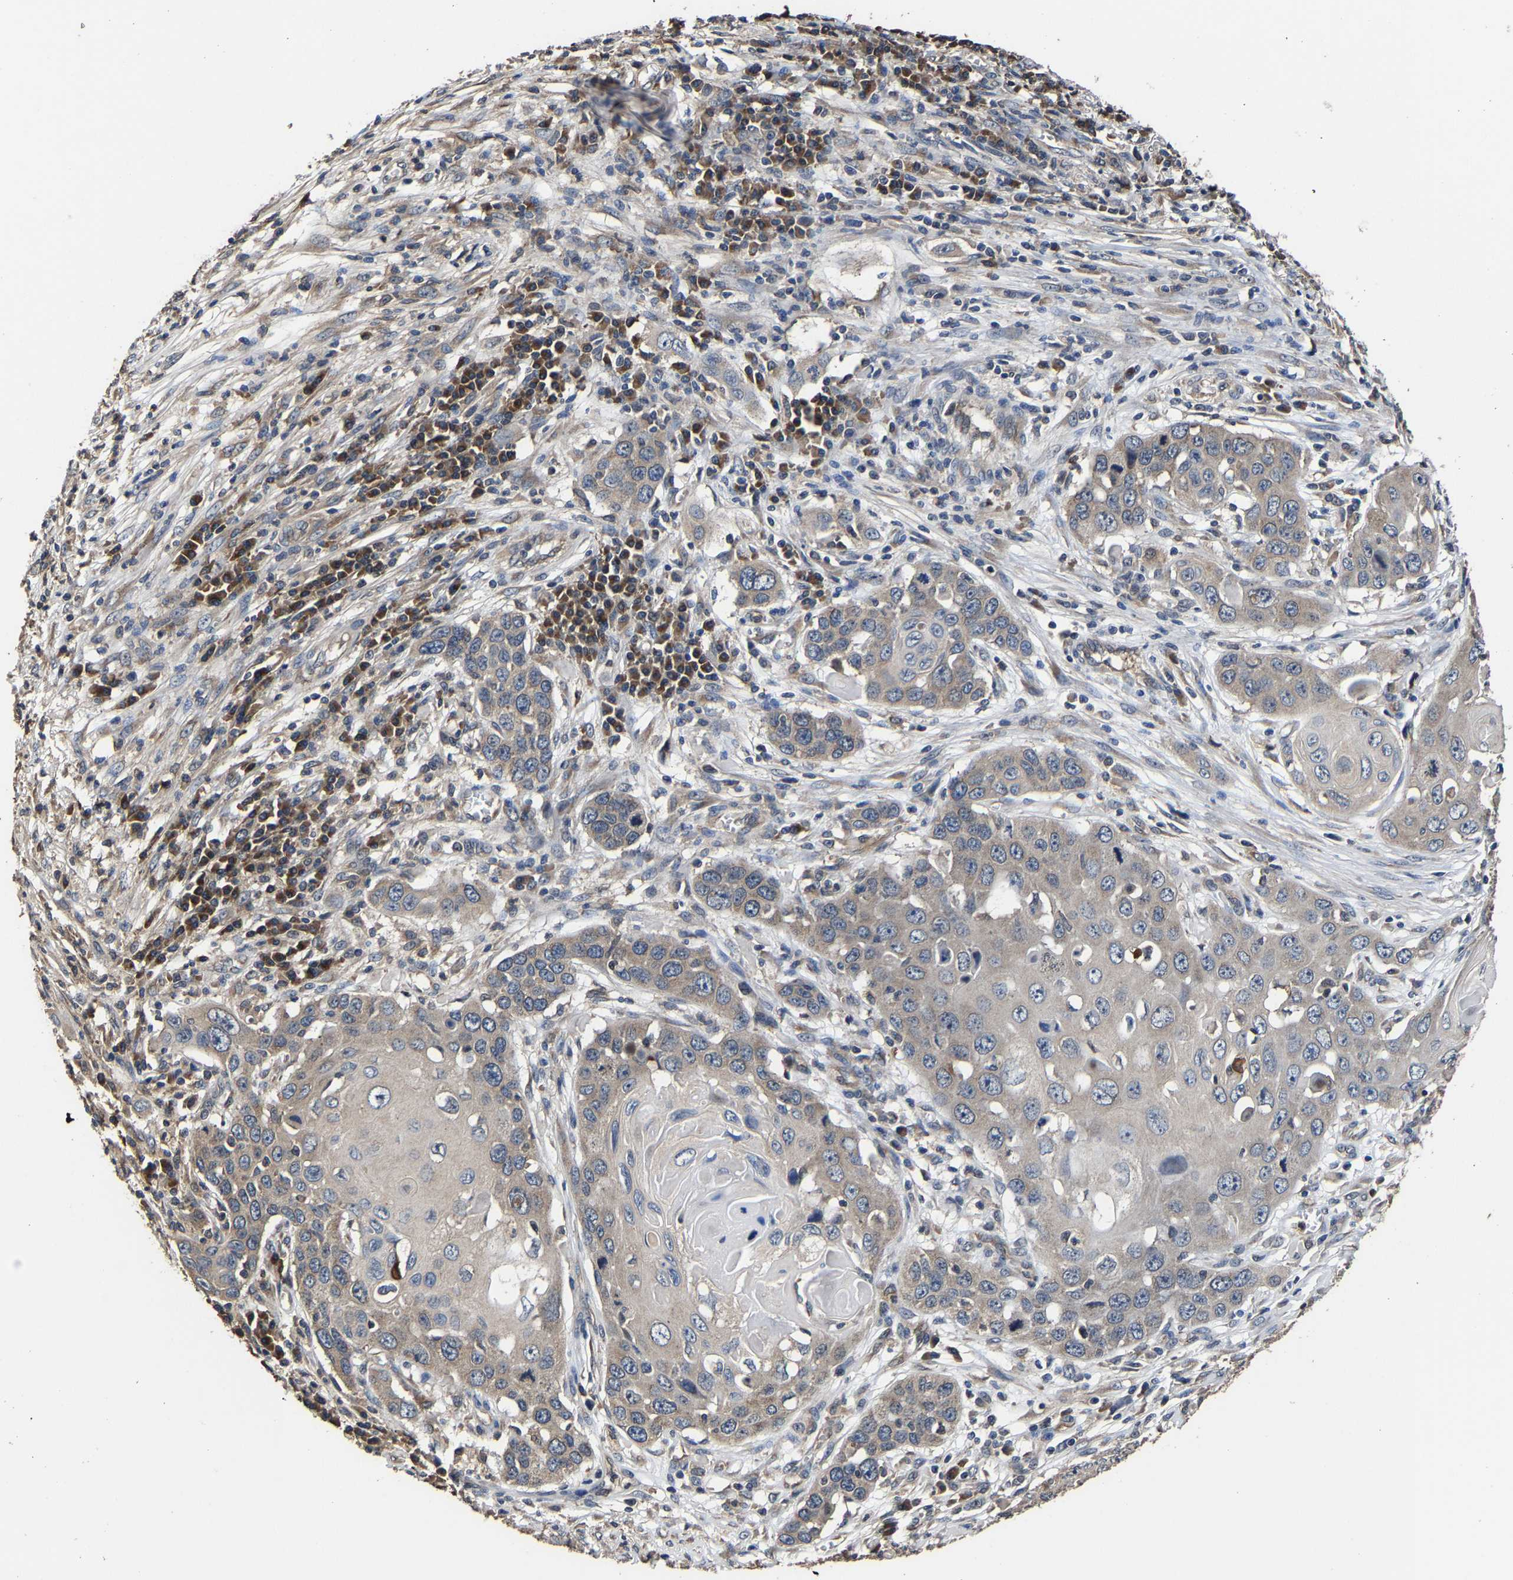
{"staining": {"intensity": "negative", "quantity": "none", "location": "none"}, "tissue": "skin cancer", "cell_type": "Tumor cells", "image_type": "cancer", "snomed": [{"axis": "morphology", "description": "Squamous cell carcinoma, NOS"}, {"axis": "topography", "description": "Skin"}], "caption": "This is an immunohistochemistry histopathology image of skin cancer (squamous cell carcinoma). There is no positivity in tumor cells.", "gene": "EBAG9", "patient": {"sex": "male", "age": 55}}